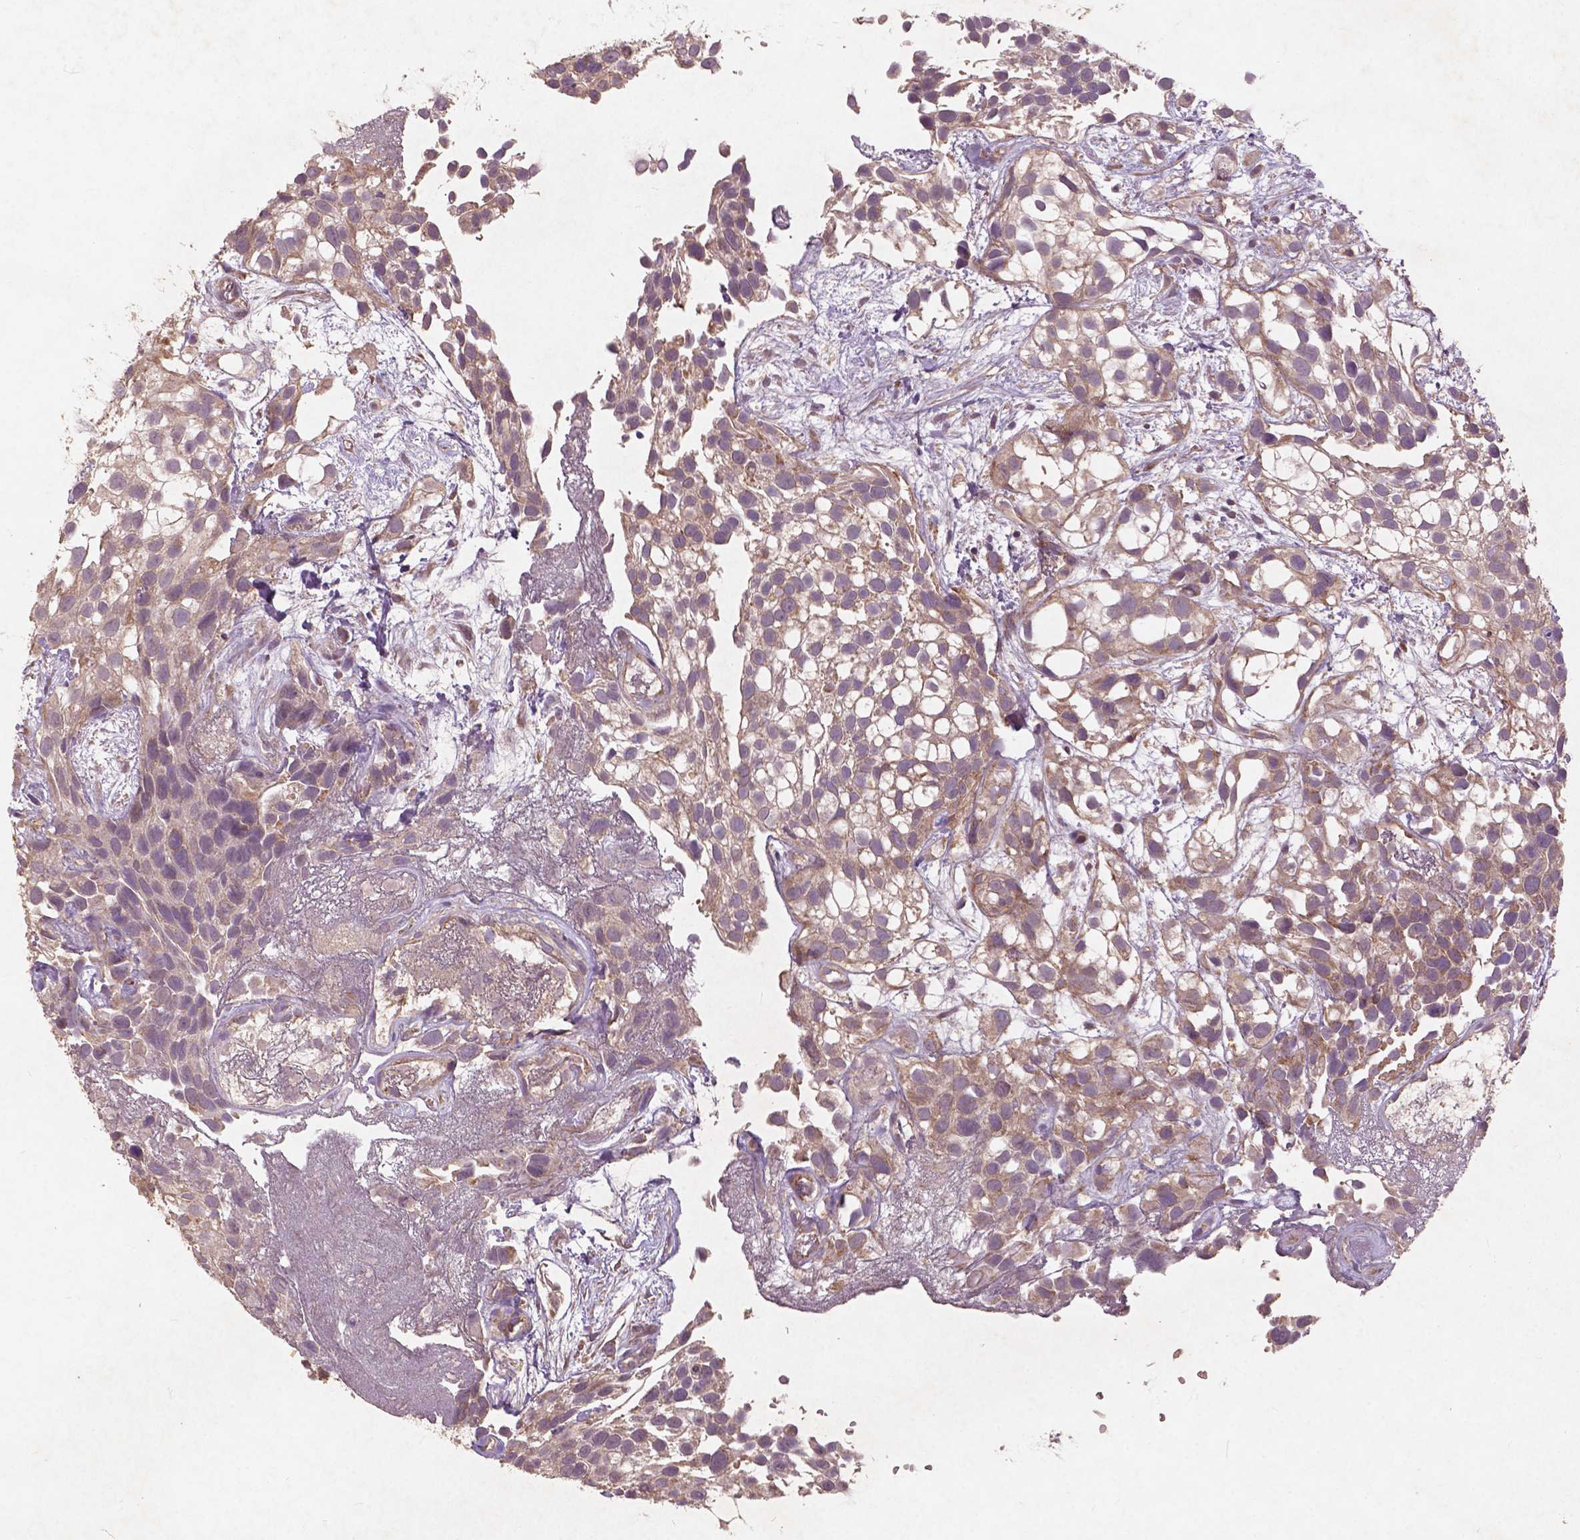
{"staining": {"intensity": "moderate", "quantity": ">75%", "location": "cytoplasmic/membranous"}, "tissue": "urothelial cancer", "cell_type": "Tumor cells", "image_type": "cancer", "snomed": [{"axis": "morphology", "description": "Urothelial carcinoma, High grade"}, {"axis": "topography", "description": "Urinary bladder"}], "caption": "Moderate cytoplasmic/membranous protein staining is appreciated in about >75% of tumor cells in high-grade urothelial carcinoma. The staining was performed using DAB (3,3'-diaminobenzidine), with brown indicating positive protein expression. Nuclei are stained blue with hematoxylin.", "gene": "ST6GALNAC5", "patient": {"sex": "male", "age": 56}}